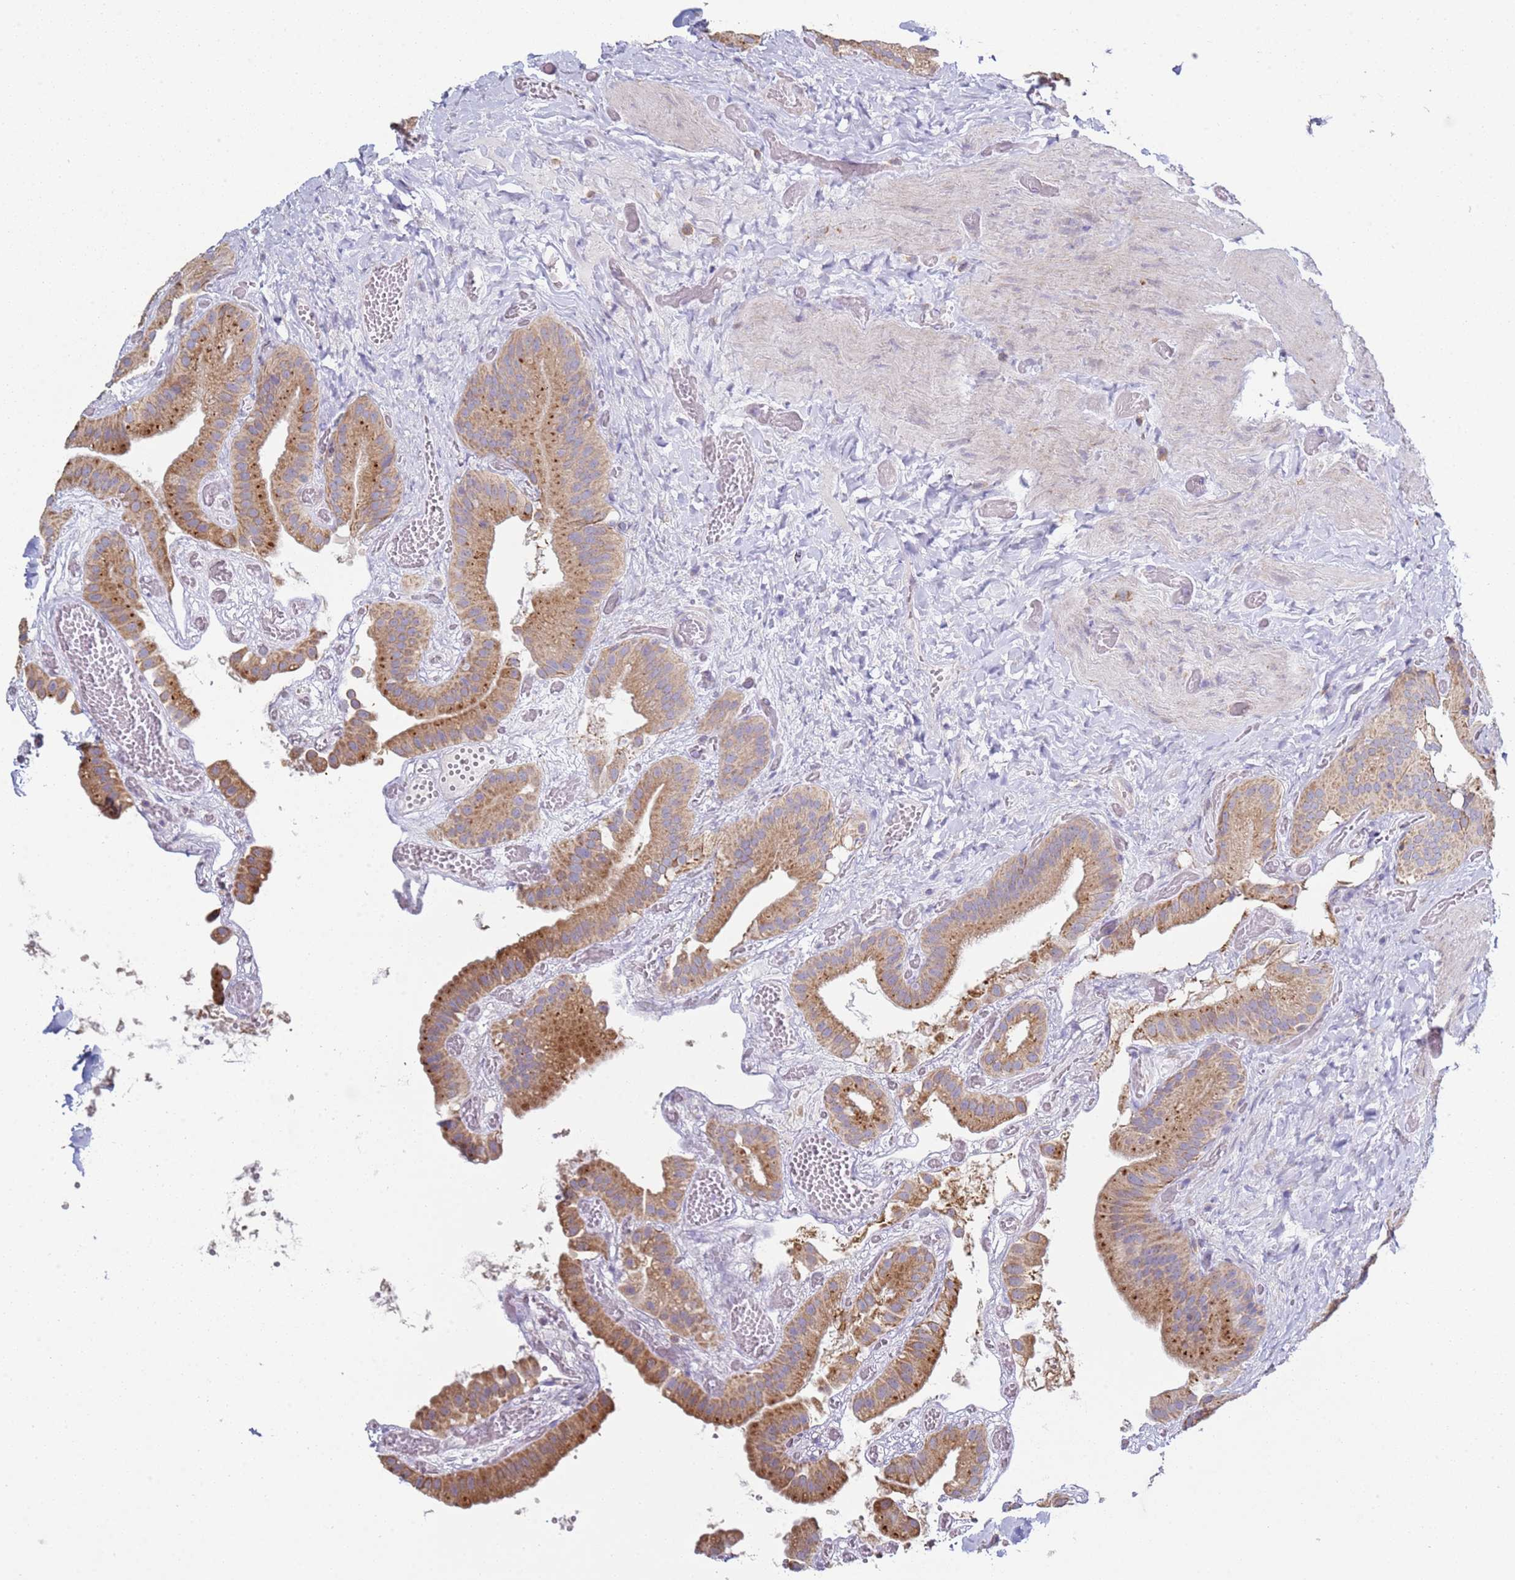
{"staining": {"intensity": "moderate", "quantity": ">75%", "location": "cytoplasmic/membranous"}, "tissue": "gallbladder", "cell_type": "Glandular cells", "image_type": "normal", "snomed": [{"axis": "morphology", "description": "Normal tissue, NOS"}, {"axis": "topography", "description": "Gallbladder"}], "caption": "Immunohistochemistry (IHC) (DAB) staining of unremarkable gallbladder displays moderate cytoplasmic/membranous protein expression in about >75% of glandular cells.", "gene": "DIP2B", "patient": {"sex": "female", "age": 64}}